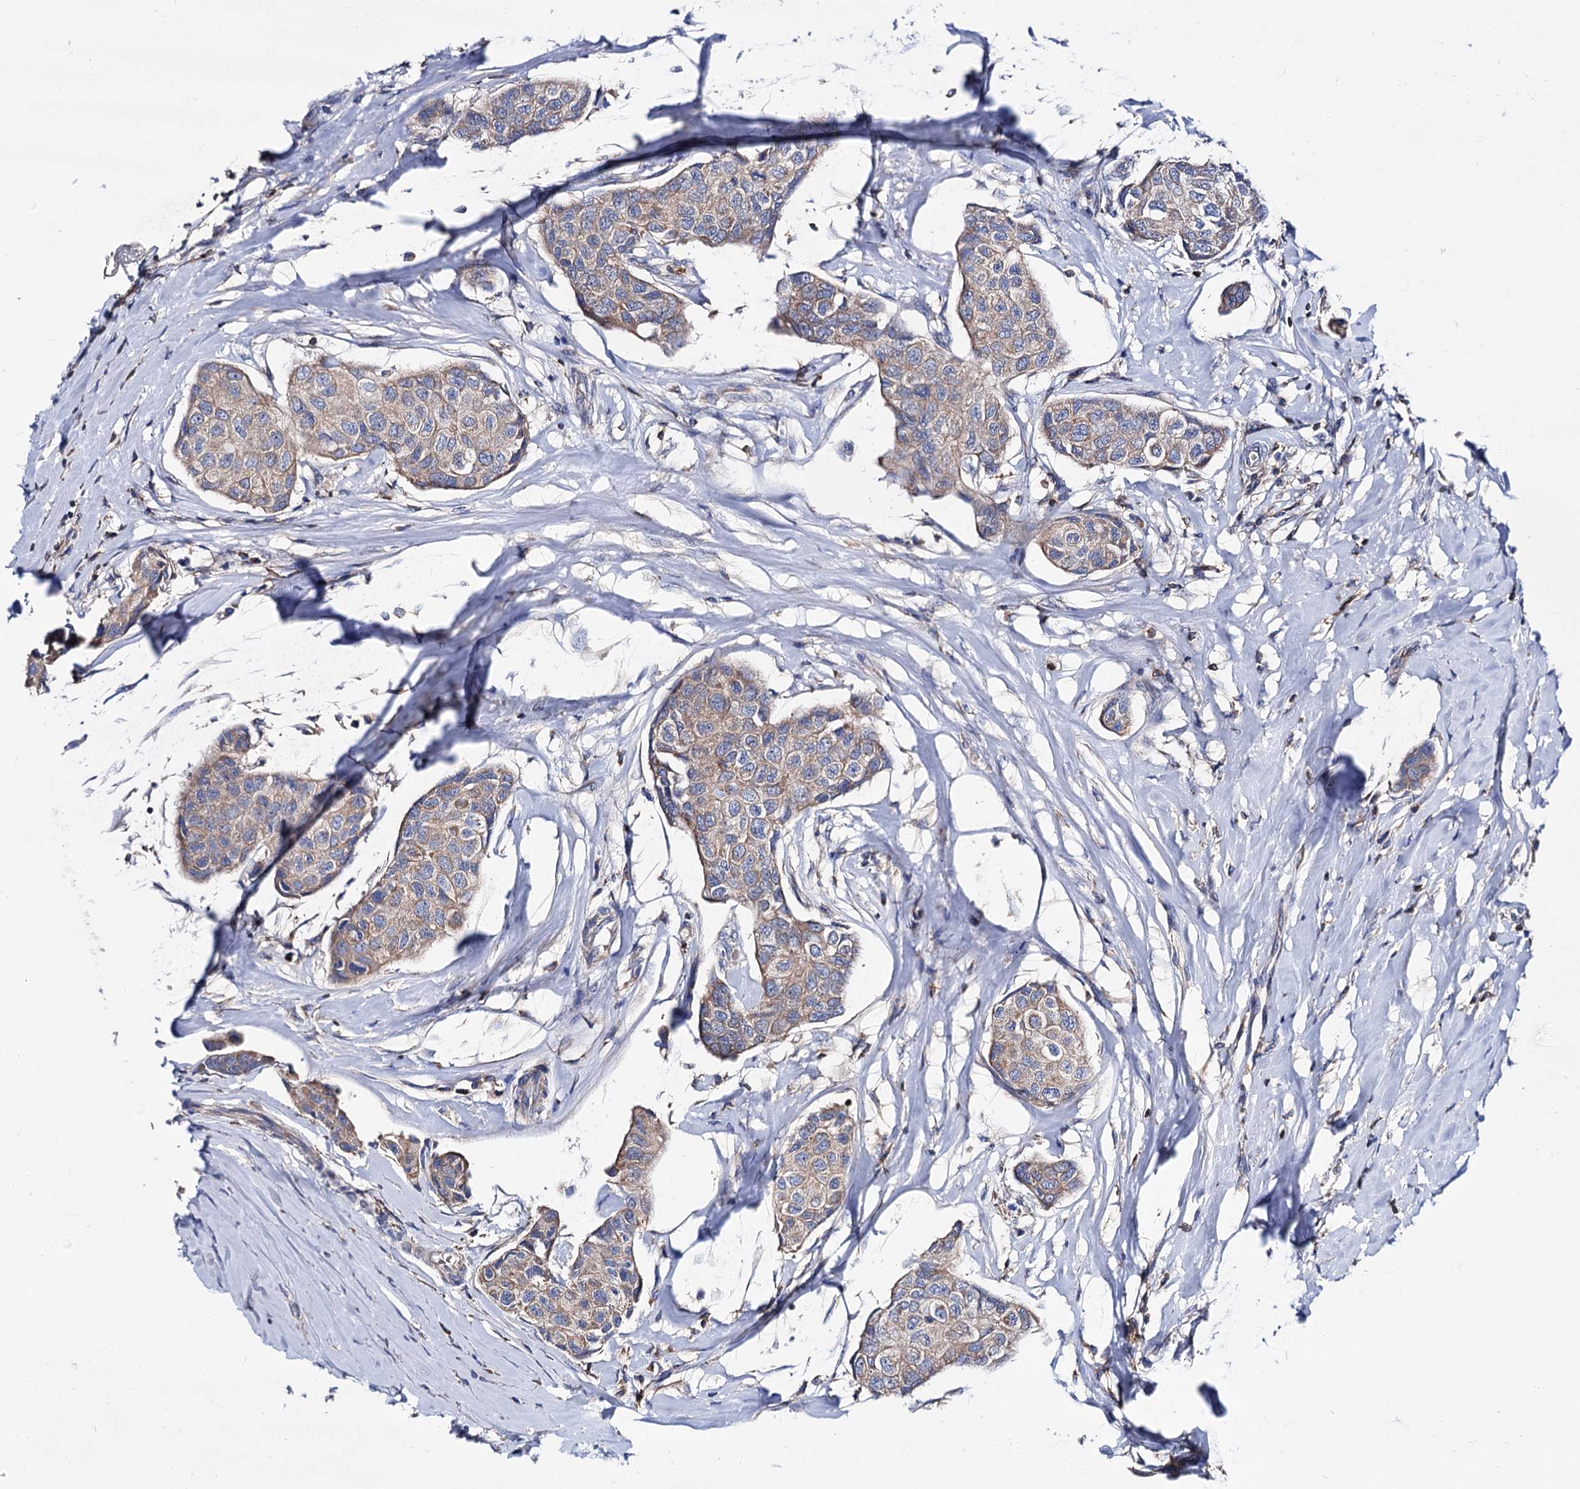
{"staining": {"intensity": "moderate", "quantity": ">75%", "location": "cytoplasmic/membranous"}, "tissue": "breast cancer", "cell_type": "Tumor cells", "image_type": "cancer", "snomed": [{"axis": "morphology", "description": "Duct carcinoma"}, {"axis": "topography", "description": "Breast"}], "caption": "Breast cancer (intraductal carcinoma) stained with DAB (3,3'-diaminobenzidine) immunohistochemistry displays medium levels of moderate cytoplasmic/membranous expression in approximately >75% of tumor cells.", "gene": "UBASH3B", "patient": {"sex": "female", "age": 80}}